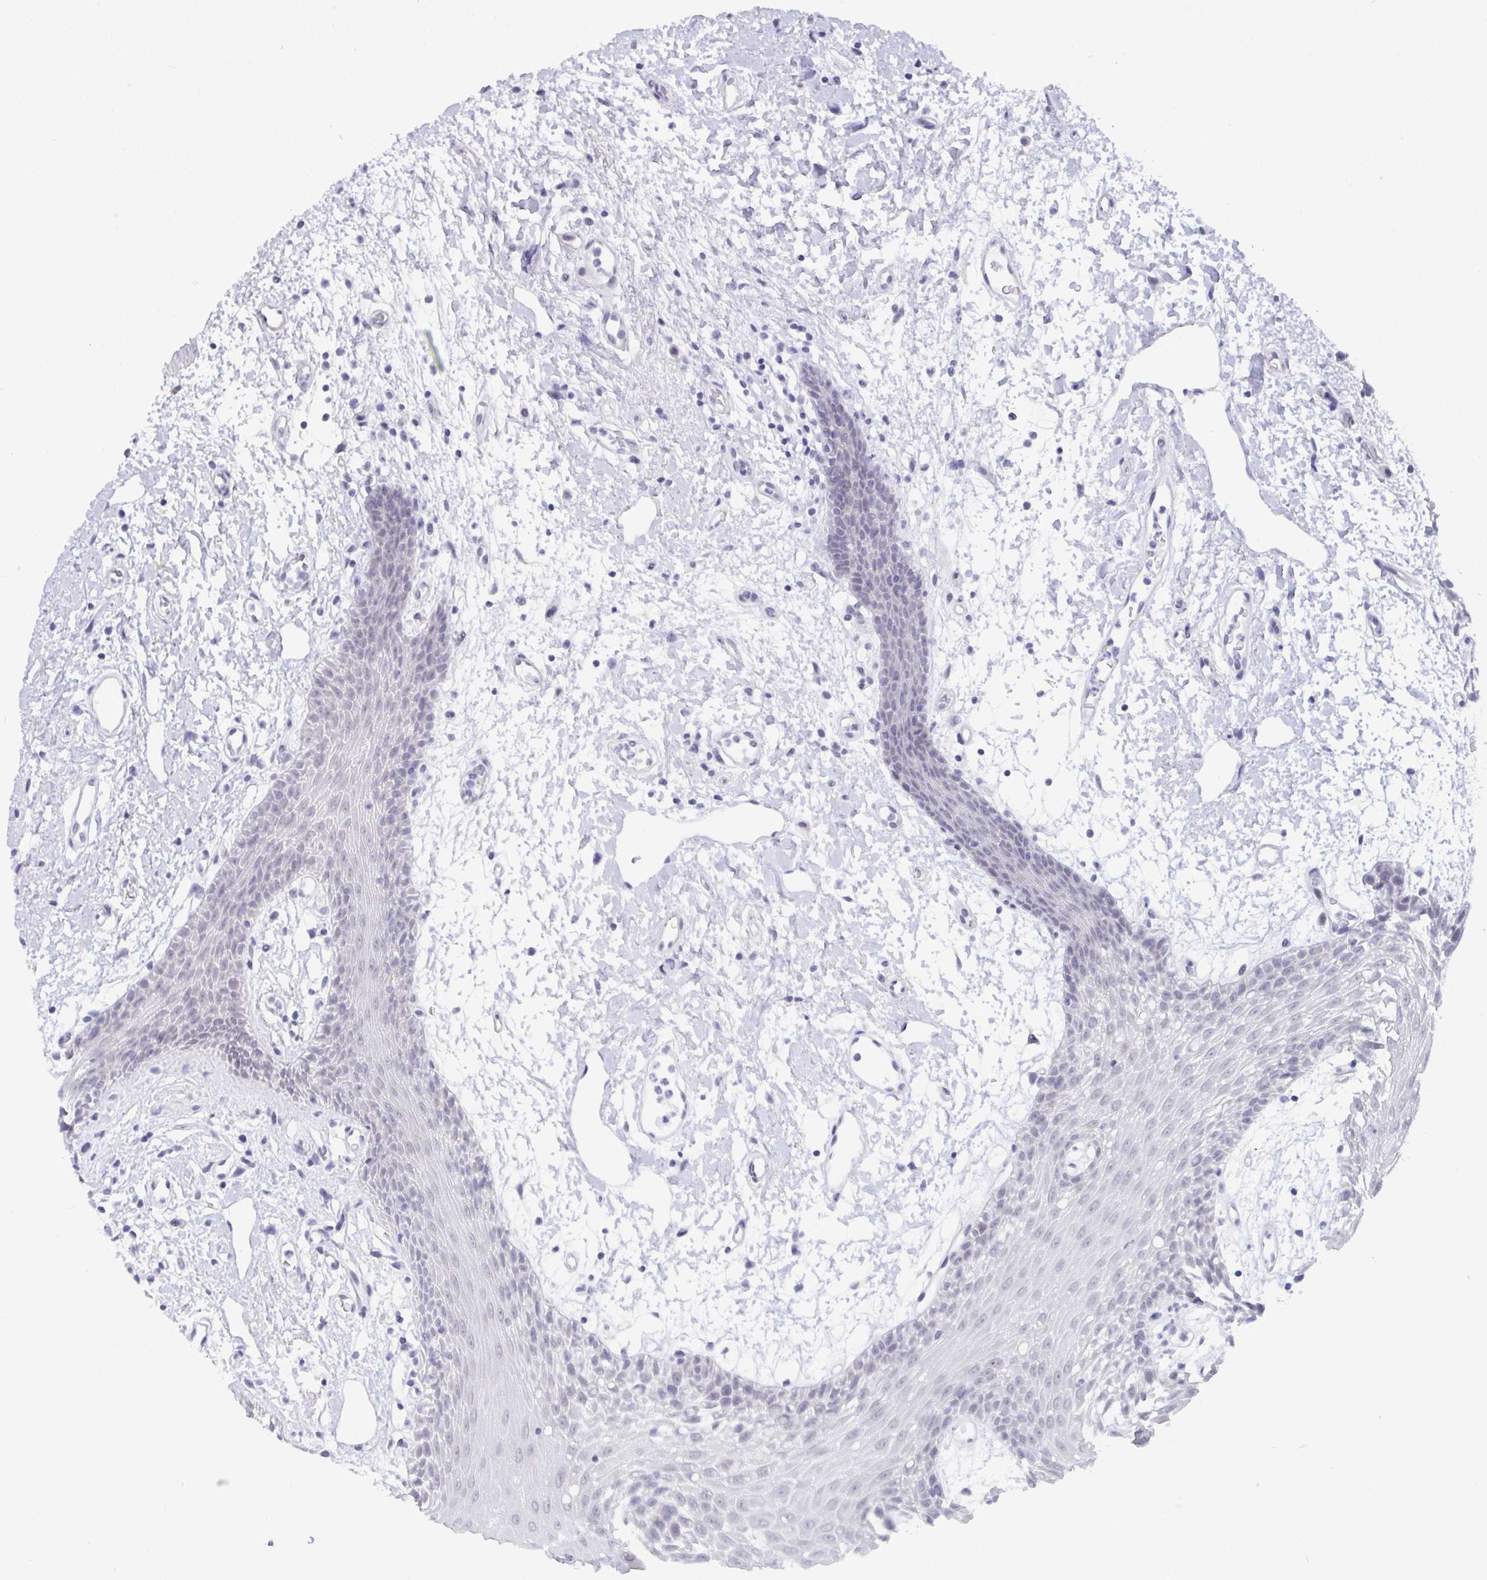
{"staining": {"intensity": "negative", "quantity": "none", "location": "none"}, "tissue": "oral mucosa", "cell_type": "Squamous epithelial cells", "image_type": "normal", "snomed": [{"axis": "morphology", "description": "Normal tissue, NOS"}, {"axis": "topography", "description": "Oral tissue"}], "caption": "High magnification brightfield microscopy of benign oral mucosa stained with DAB (3,3'-diaminobenzidine) (brown) and counterstained with hematoxylin (blue): squamous epithelial cells show no significant expression. (DAB (3,3'-diaminobenzidine) immunohistochemistry (IHC) visualized using brightfield microscopy, high magnification).", "gene": "FBXL22", "patient": {"sex": "female", "age": 59}}